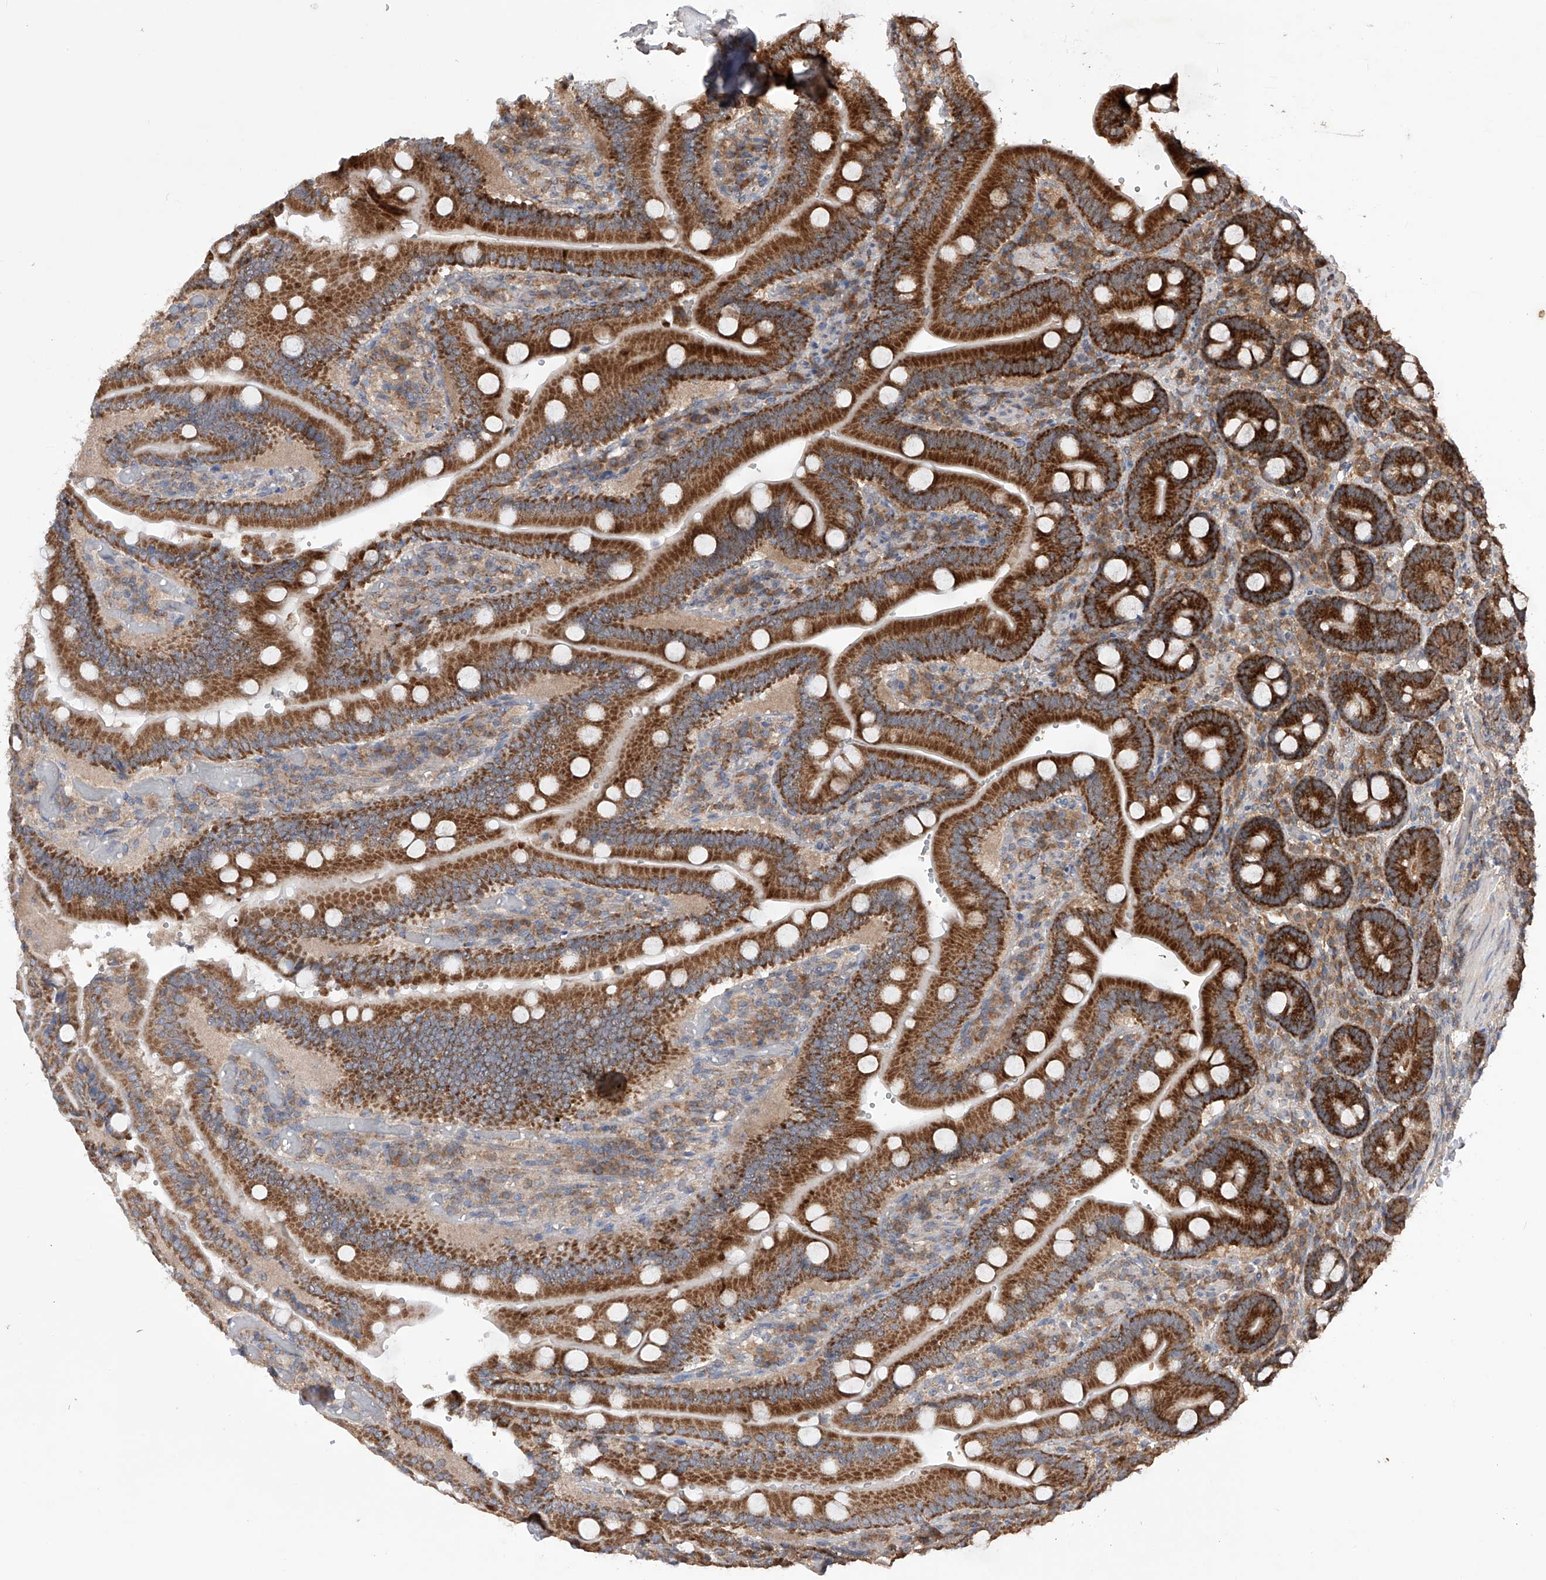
{"staining": {"intensity": "strong", "quantity": ">75%", "location": "cytoplasmic/membranous"}, "tissue": "duodenum", "cell_type": "Glandular cells", "image_type": "normal", "snomed": [{"axis": "morphology", "description": "Normal tissue, NOS"}, {"axis": "topography", "description": "Duodenum"}], "caption": "Immunohistochemistry of benign duodenum displays high levels of strong cytoplasmic/membranous positivity in about >75% of glandular cells. (DAB IHC, brown staining for protein, blue staining for nuclei).", "gene": "SDHAF4", "patient": {"sex": "female", "age": 62}}